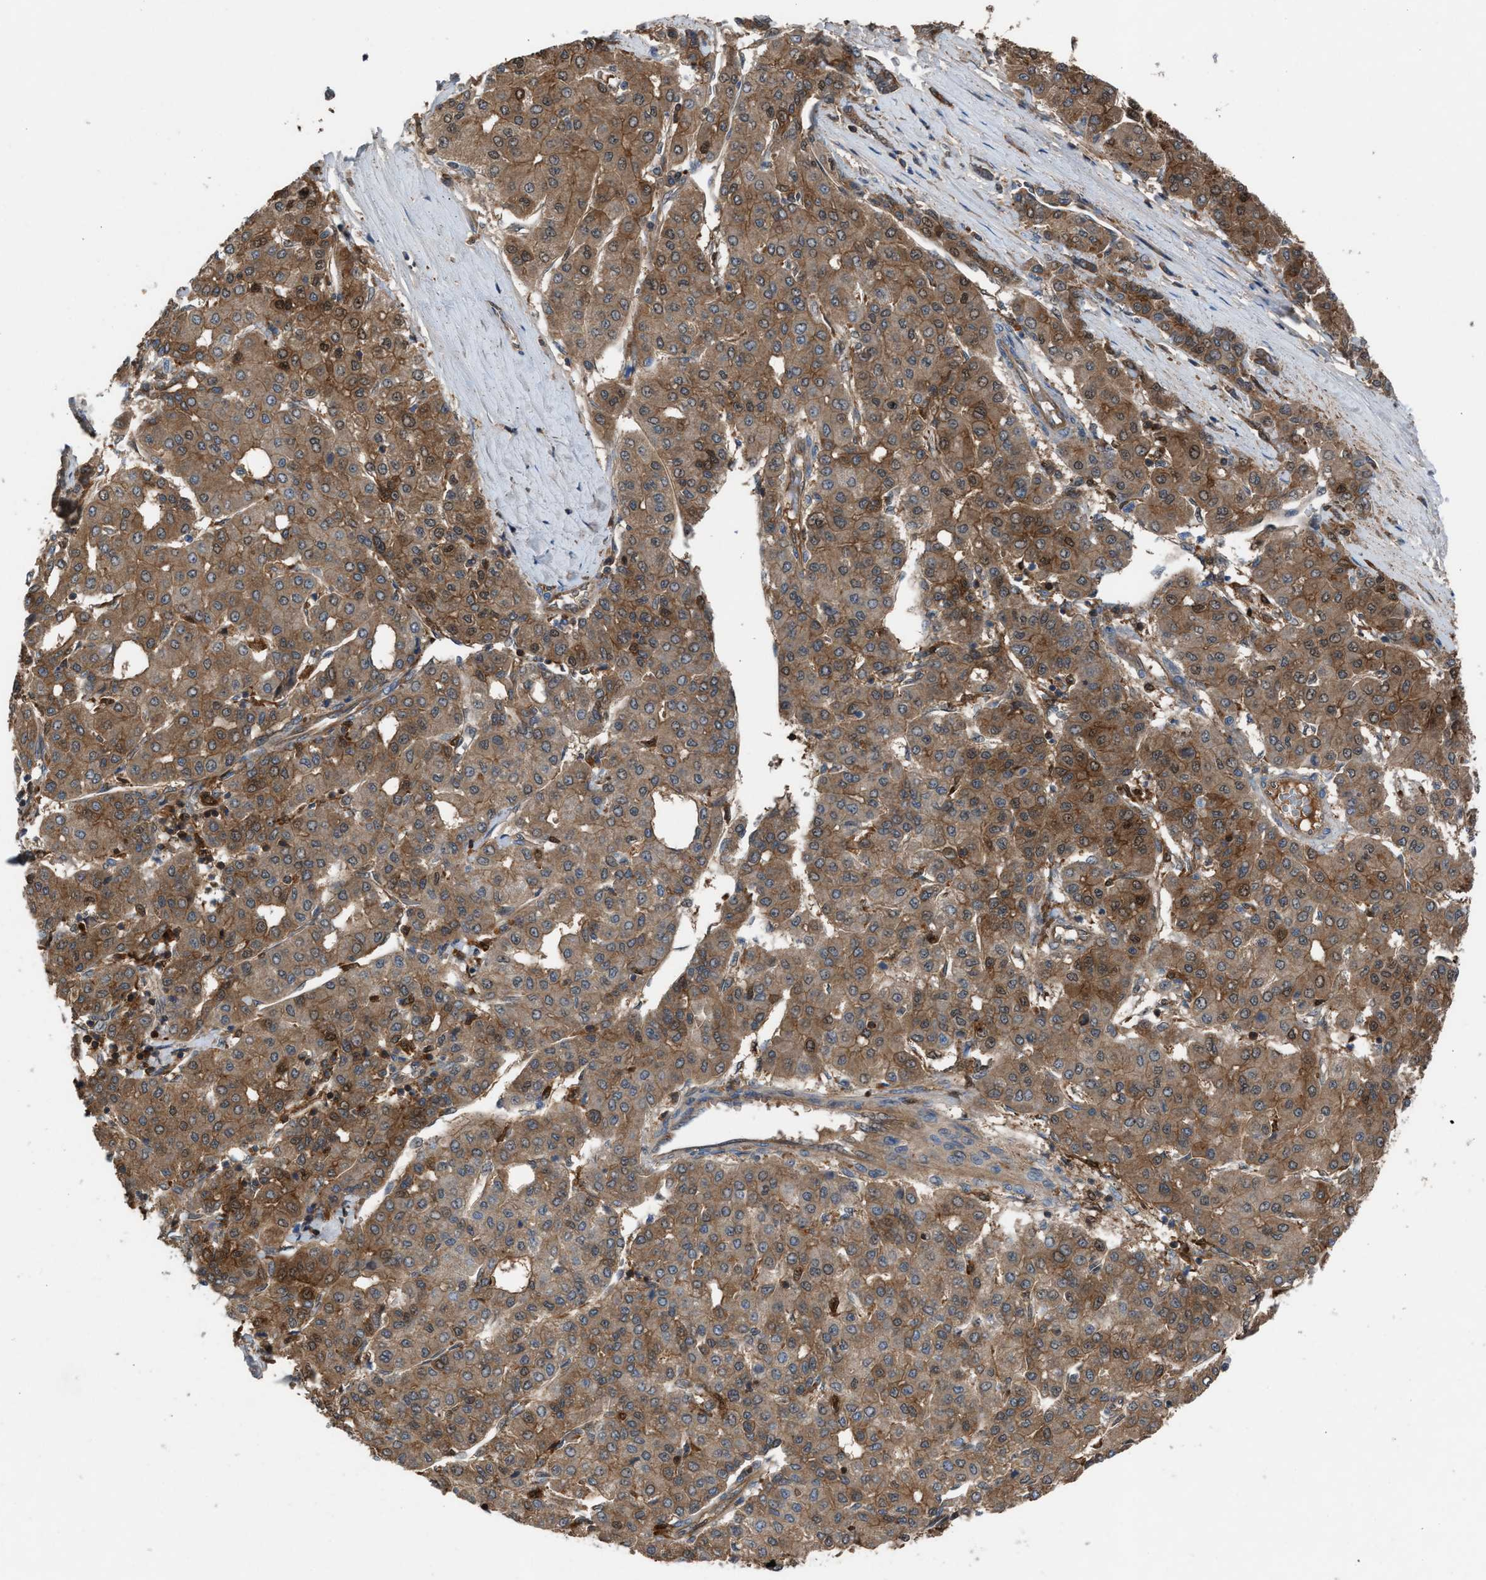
{"staining": {"intensity": "moderate", "quantity": ">75%", "location": "cytoplasmic/membranous"}, "tissue": "liver cancer", "cell_type": "Tumor cells", "image_type": "cancer", "snomed": [{"axis": "morphology", "description": "Carcinoma, Hepatocellular, NOS"}, {"axis": "topography", "description": "Liver"}], "caption": "Protein expression analysis of liver hepatocellular carcinoma exhibits moderate cytoplasmic/membranous expression in approximately >75% of tumor cells.", "gene": "TPK1", "patient": {"sex": "male", "age": 65}}